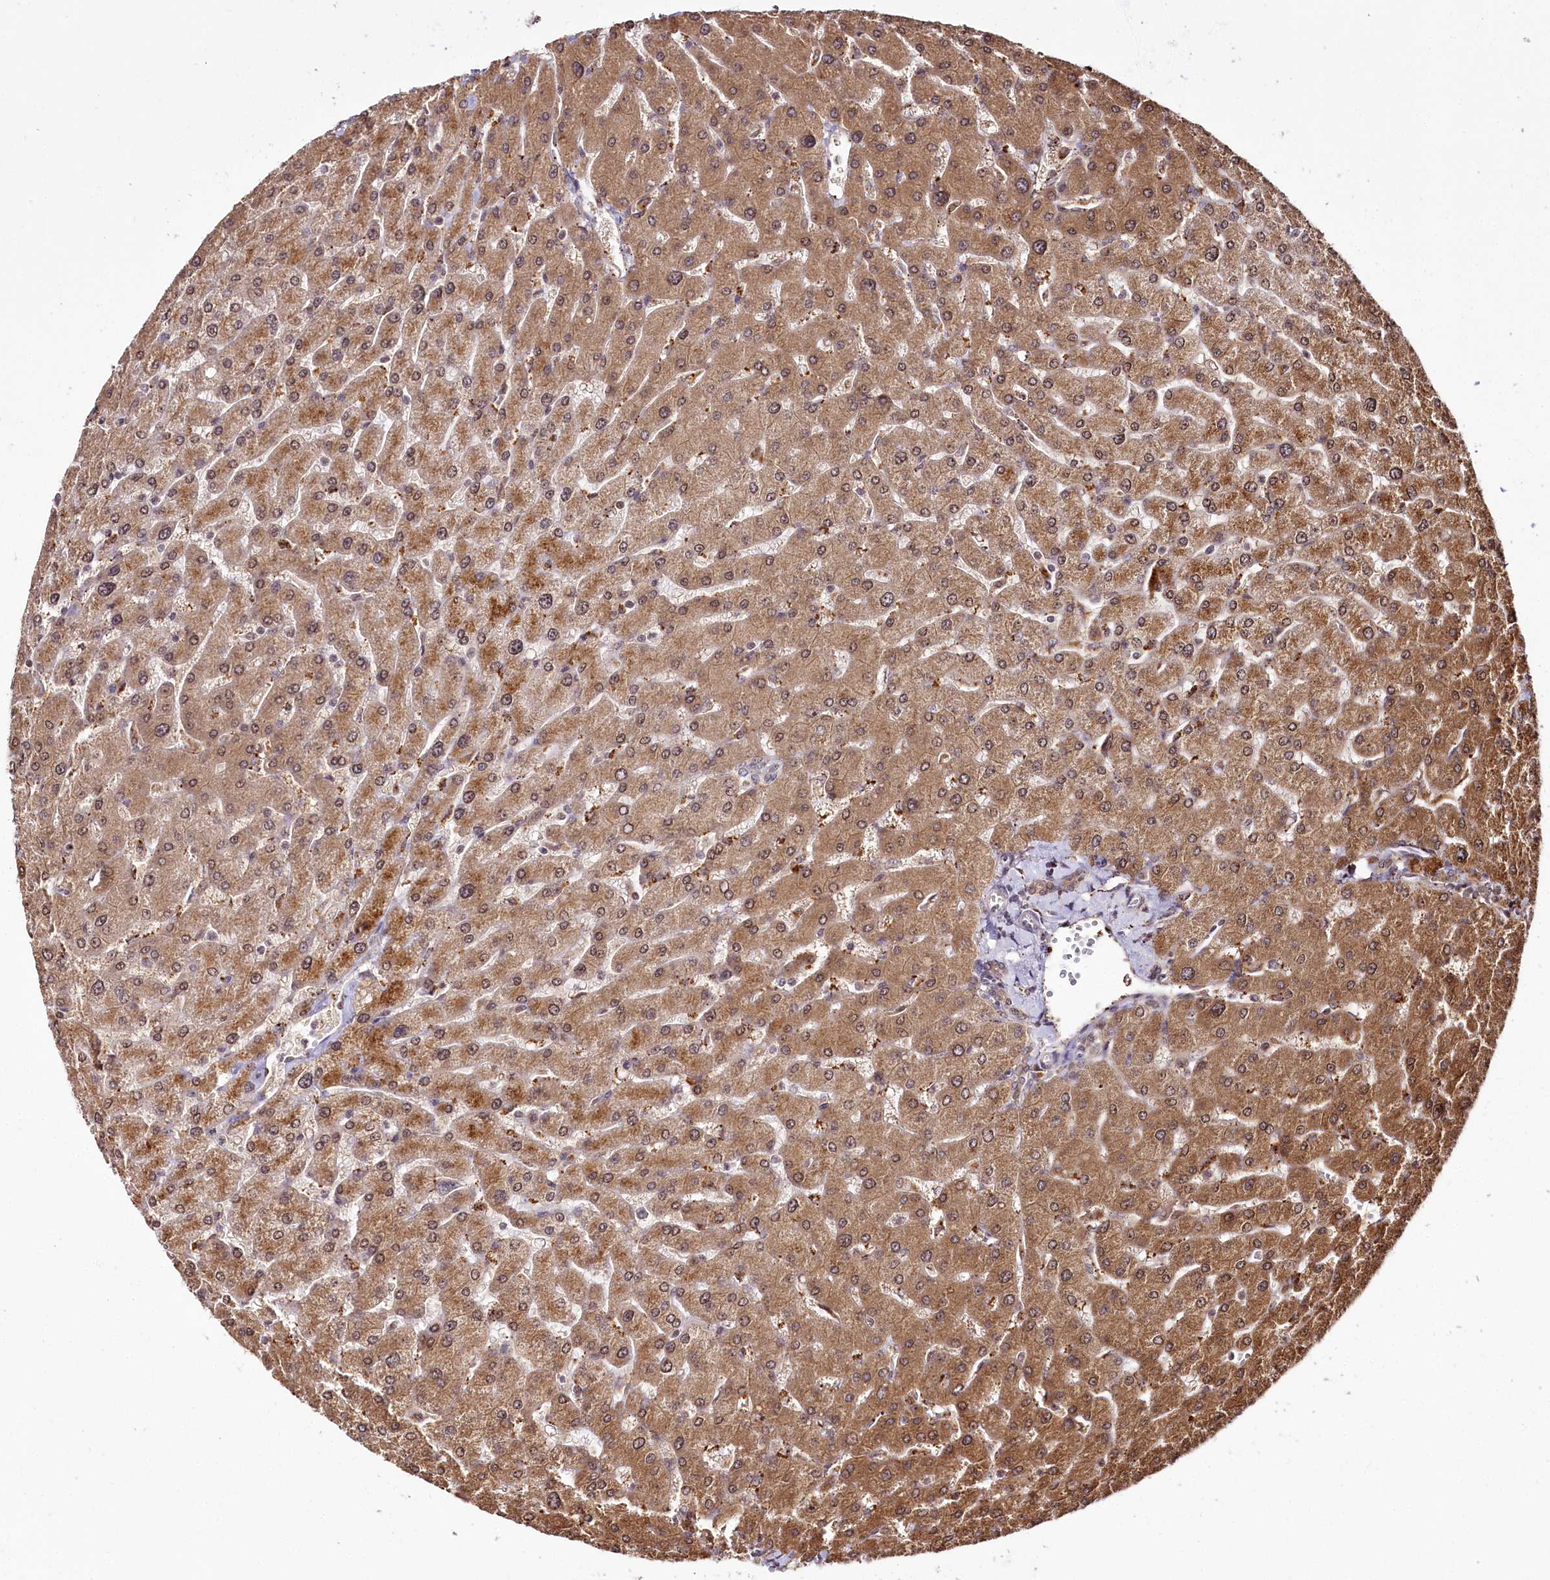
{"staining": {"intensity": "weak", "quantity": "<25%", "location": "cytoplasmic/membranous,nuclear"}, "tissue": "liver", "cell_type": "Cholangiocytes", "image_type": "normal", "snomed": [{"axis": "morphology", "description": "Normal tissue, NOS"}, {"axis": "topography", "description": "Liver"}], "caption": "Immunohistochemistry of normal liver shows no positivity in cholangiocytes. Brightfield microscopy of immunohistochemistry (IHC) stained with DAB (3,3'-diaminobenzidine) (brown) and hematoxylin (blue), captured at high magnification.", "gene": "HOXC8", "patient": {"sex": "male", "age": 55}}